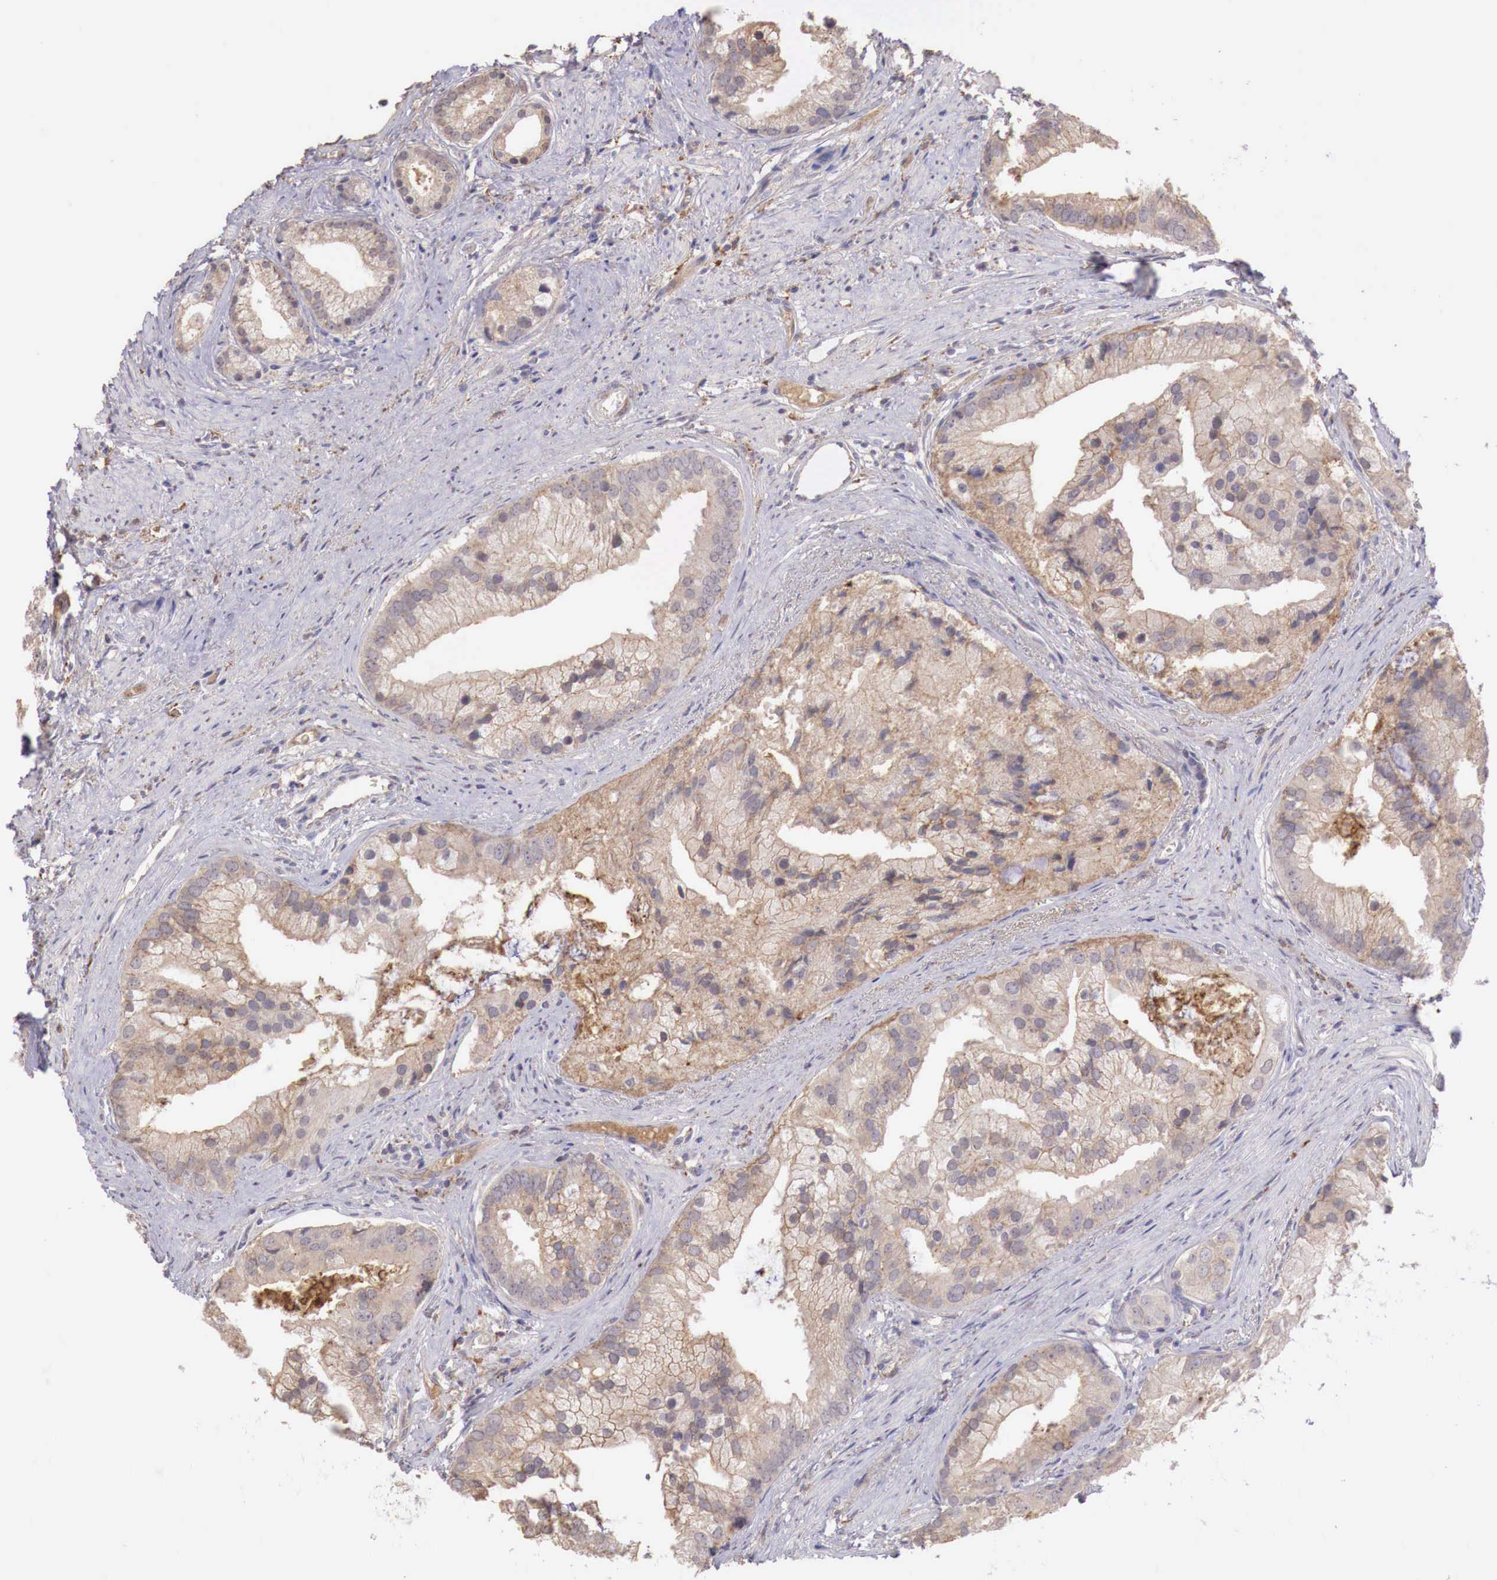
{"staining": {"intensity": "weak", "quantity": "25%-75%", "location": "cytoplasmic/membranous"}, "tissue": "prostate cancer", "cell_type": "Tumor cells", "image_type": "cancer", "snomed": [{"axis": "morphology", "description": "Adenocarcinoma, Low grade"}, {"axis": "topography", "description": "Prostate"}], "caption": "Tumor cells reveal weak cytoplasmic/membranous expression in about 25%-75% of cells in prostate low-grade adenocarcinoma.", "gene": "CHRDL1", "patient": {"sex": "male", "age": 71}}